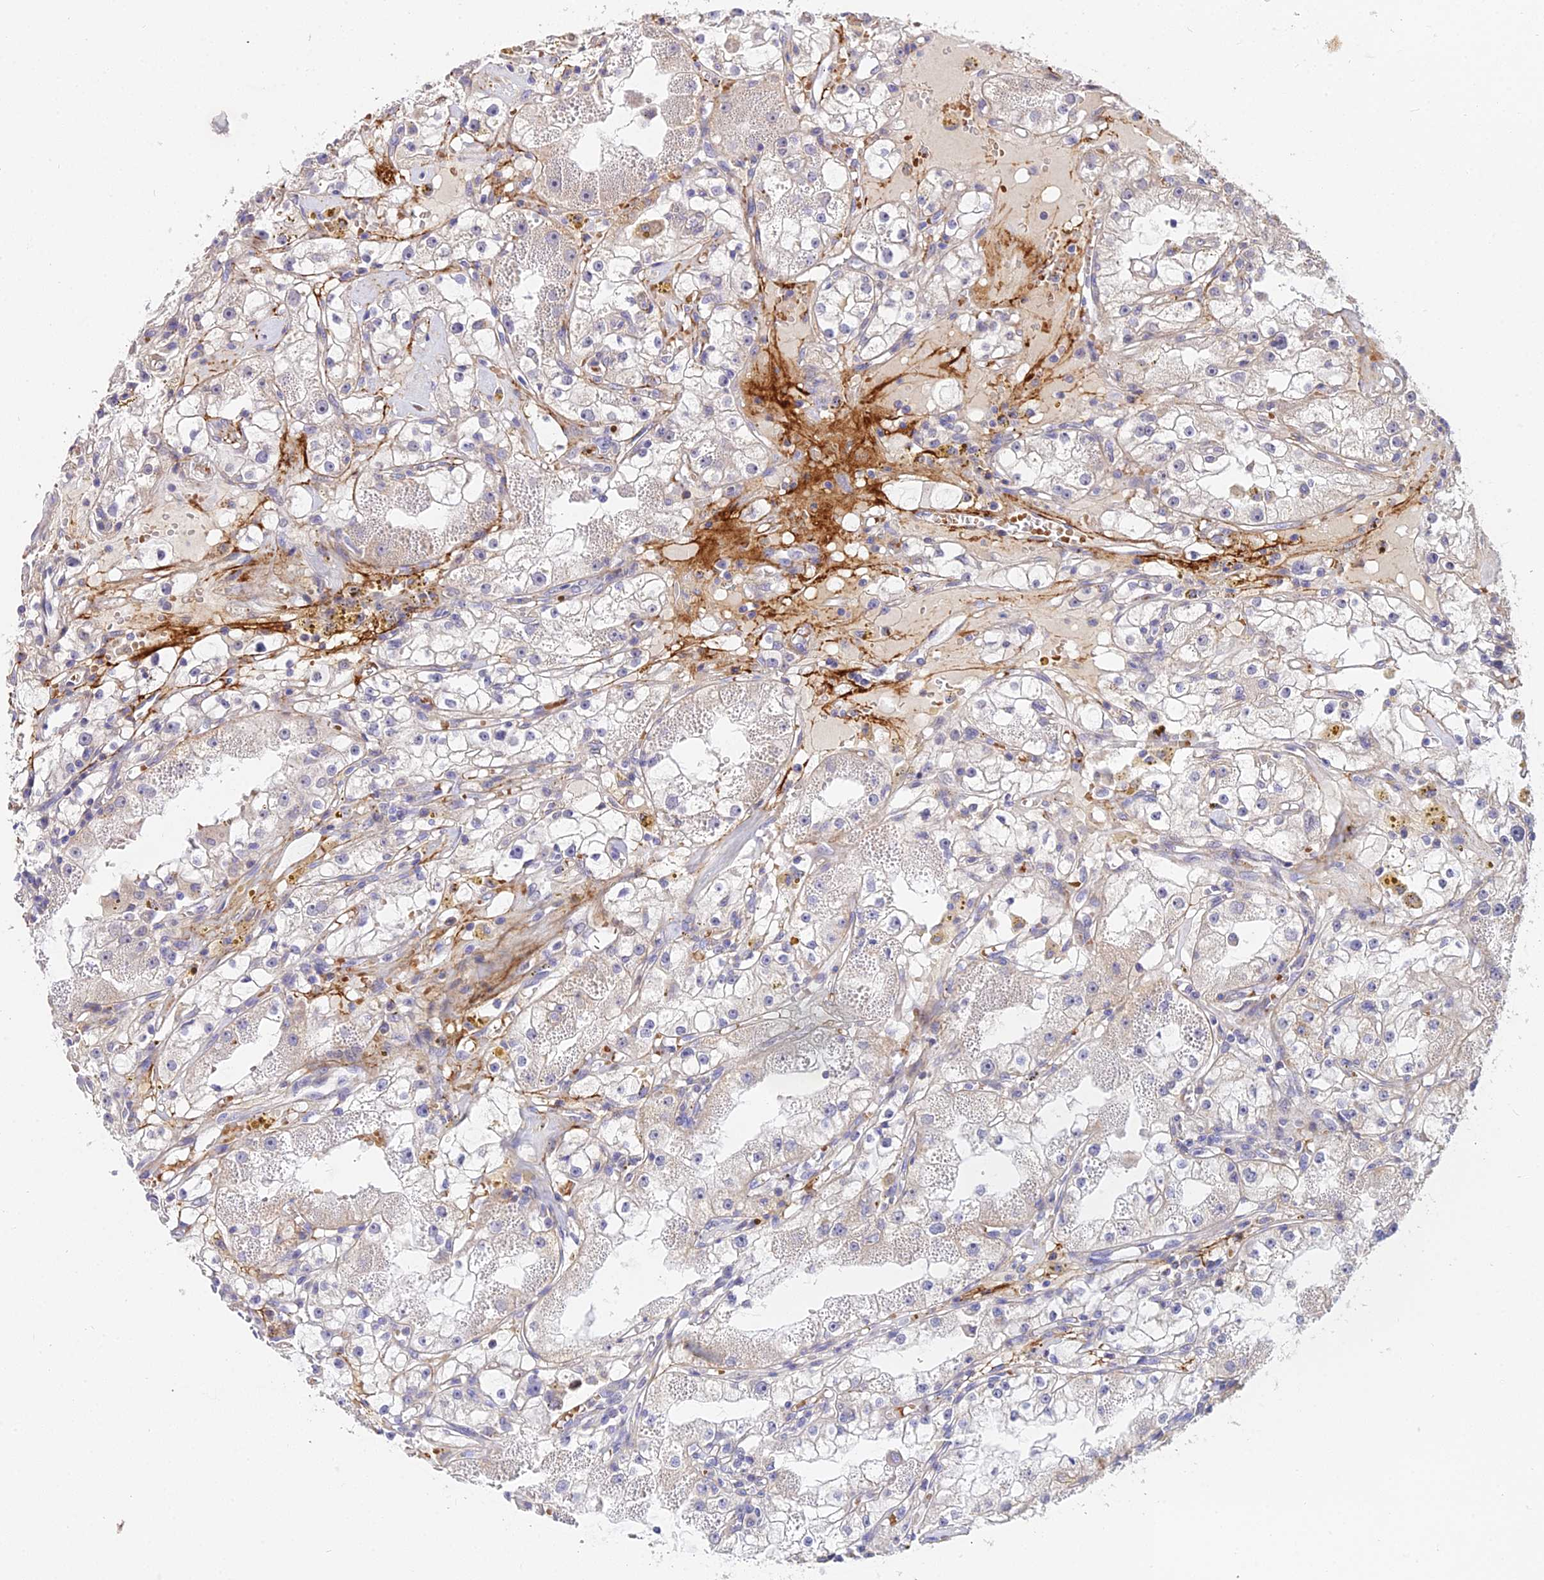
{"staining": {"intensity": "negative", "quantity": "none", "location": "none"}, "tissue": "renal cancer", "cell_type": "Tumor cells", "image_type": "cancer", "snomed": [{"axis": "morphology", "description": "Adenocarcinoma, NOS"}, {"axis": "topography", "description": "Kidney"}], "caption": "This is a micrograph of immunohistochemistry staining of renal adenocarcinoma, which shows no staining in tumor cells. (DAB (3,3'-diaminobenzidine) immunohistochemistry (IHC) with hematoxylin counter stain).", "gene": "WDR5B", "patient": {"sex": "male", "age": 56}}